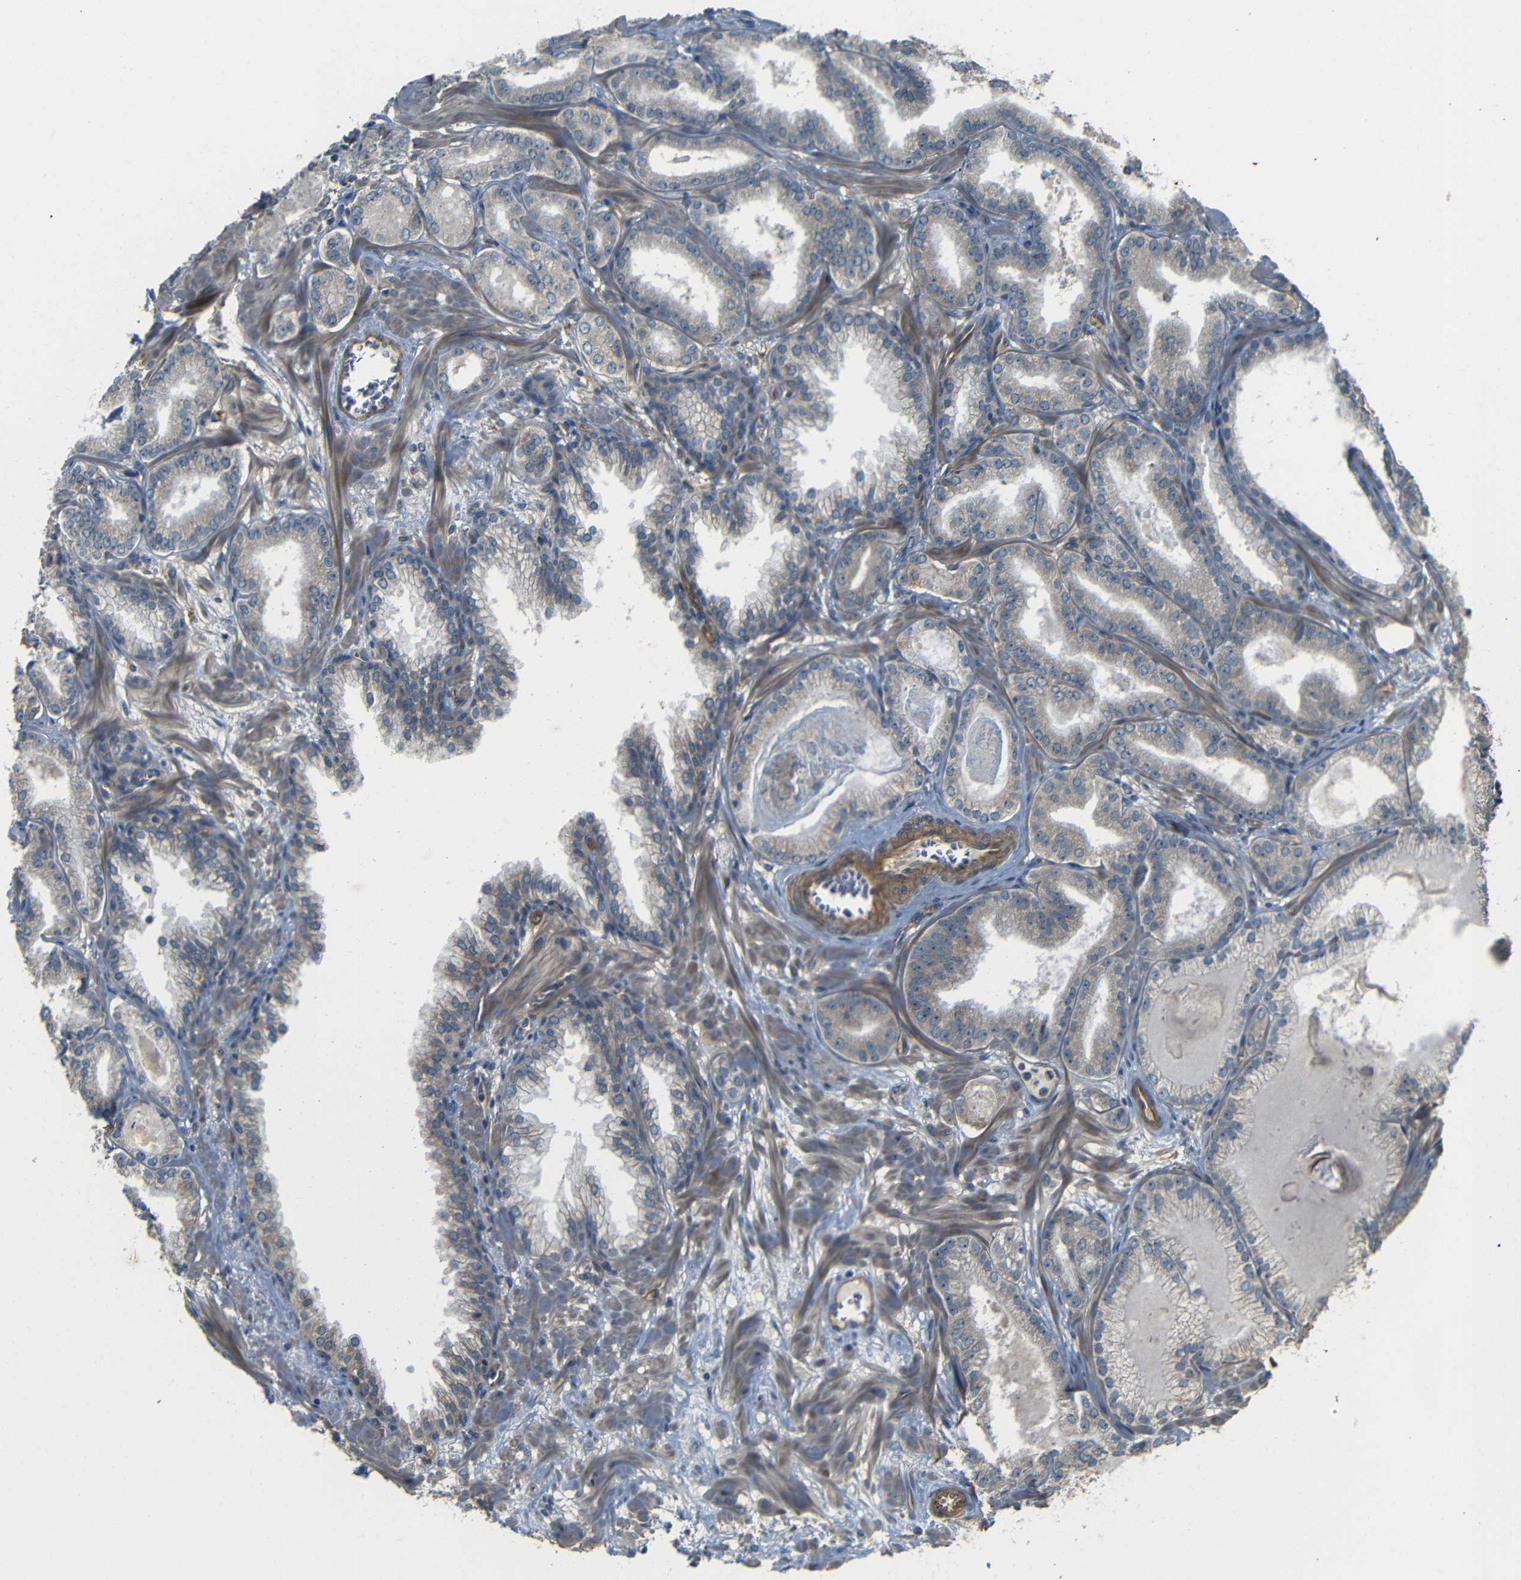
{"staining": {"intensity": "weak", "quantity": ">75%", "location": "cytoplasmic/membranous"}, "tissue": "prostate cancer", "cell_type": "Tumor cells", "image_type": "cancer", "snomed": [{"axis": "morphology", "description": "Adenocarcinoma, Low grade"}, {"axis": "topography", "description": "Prostate"}], "caption": "Prostate cancer stained for a protein demonstrates weak cytoplasmic/membranous positivity in tumor cells.", "gene": "RELL1", "patient": {"sex": "male", "age": 59}}